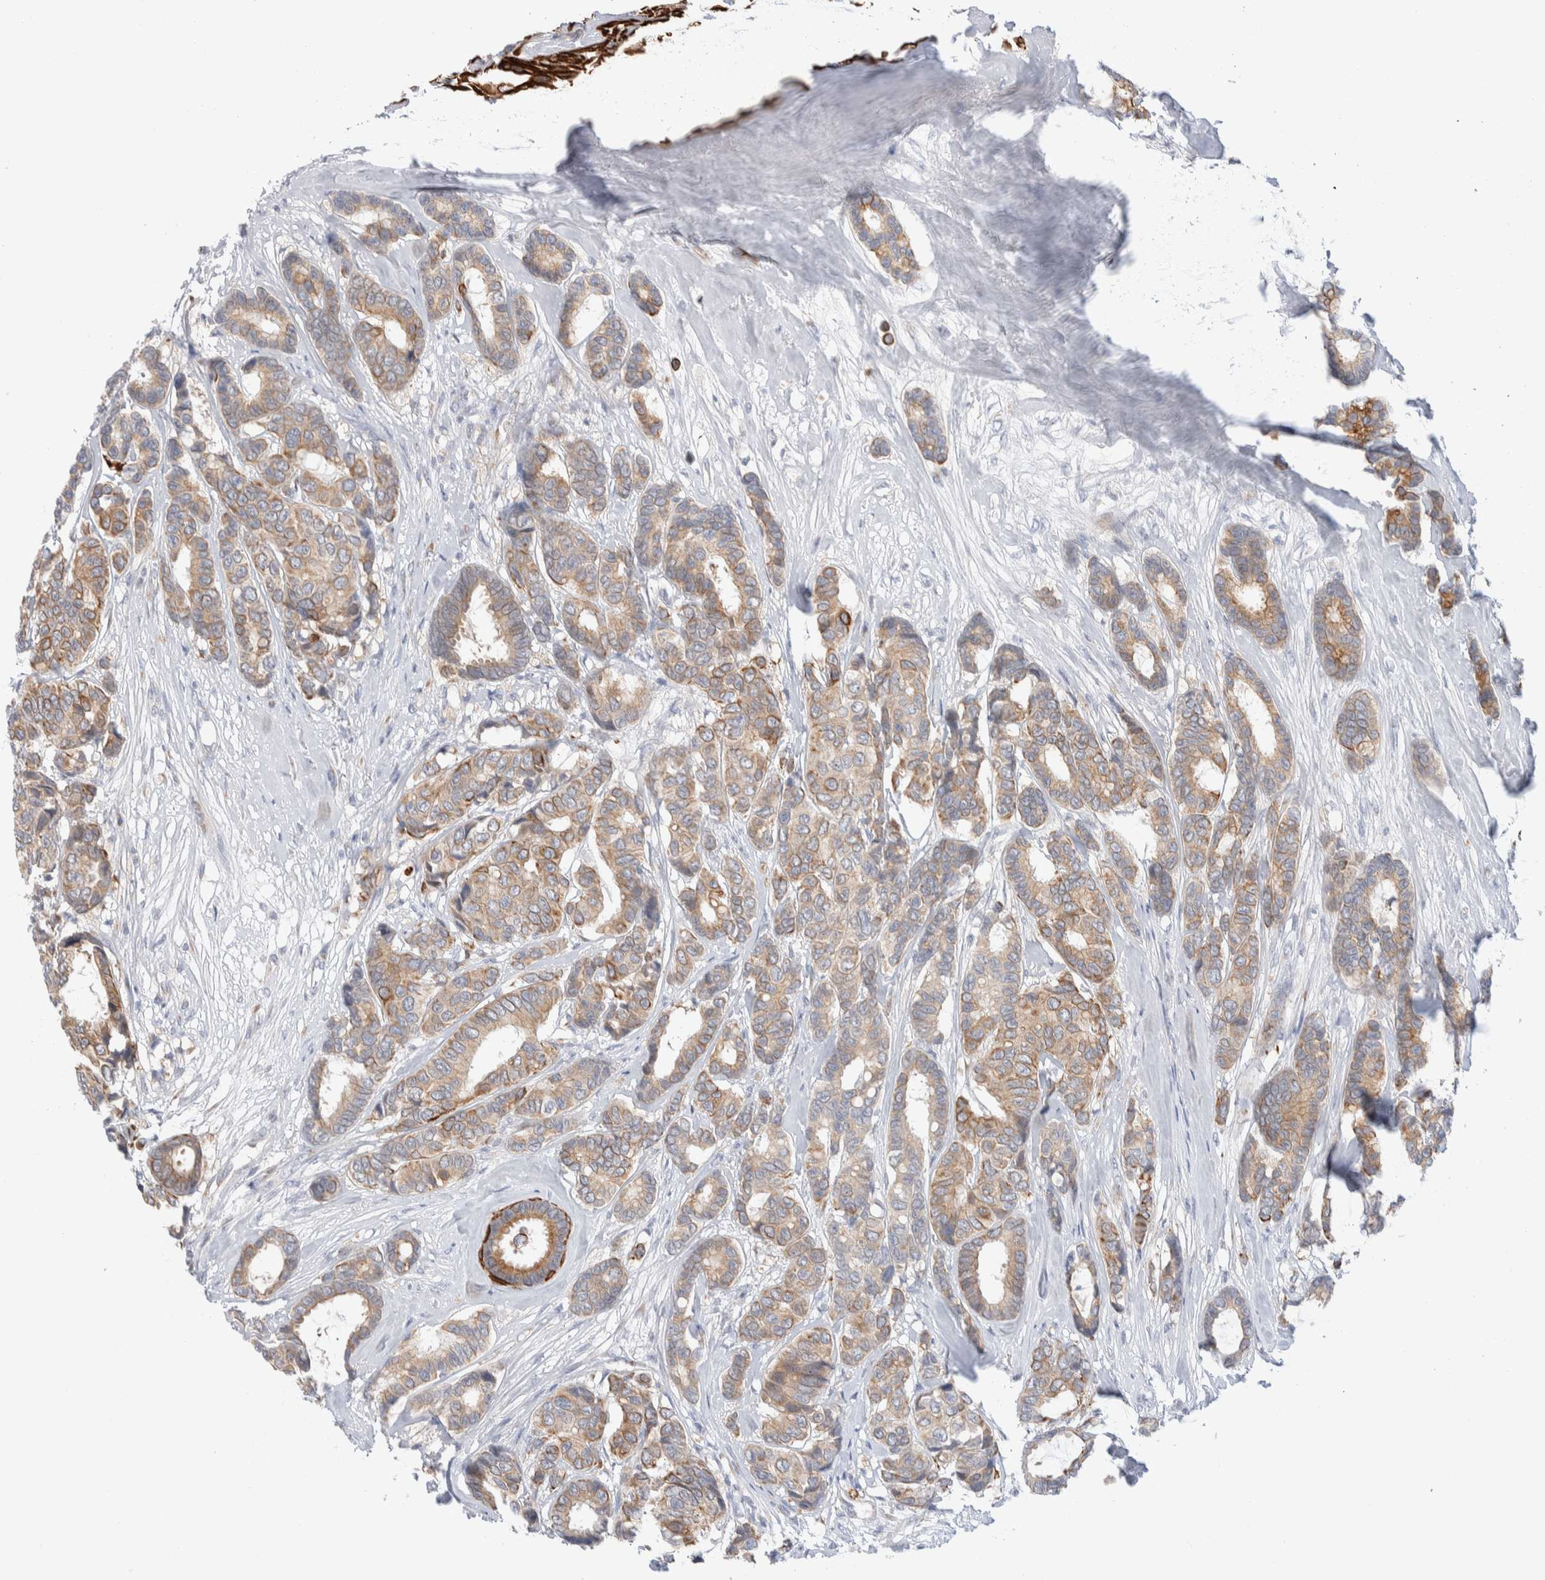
{"staining": {"intensity": "moderate", "quantity": ">75%", "location": "cytoplasmic/membranous"}, "tissue": "breast cancer", "cell_type": "Tumor cells", "image_type": "cancer", "snomed": [{"axis": "morphology", "description": "Duct carcinoma"}, {"axis": "topography", "description": "Breast"}], "caption": "An immunohistochemistry (IHC) photomicrograph of tumor tissue is shown. Protein staining in brown shows moderate cytoplasmic/membranous positivity in breast cancer within tumor cells.", "gene": "C1orf112", "patient": {"sex": "female", "age": 87}}